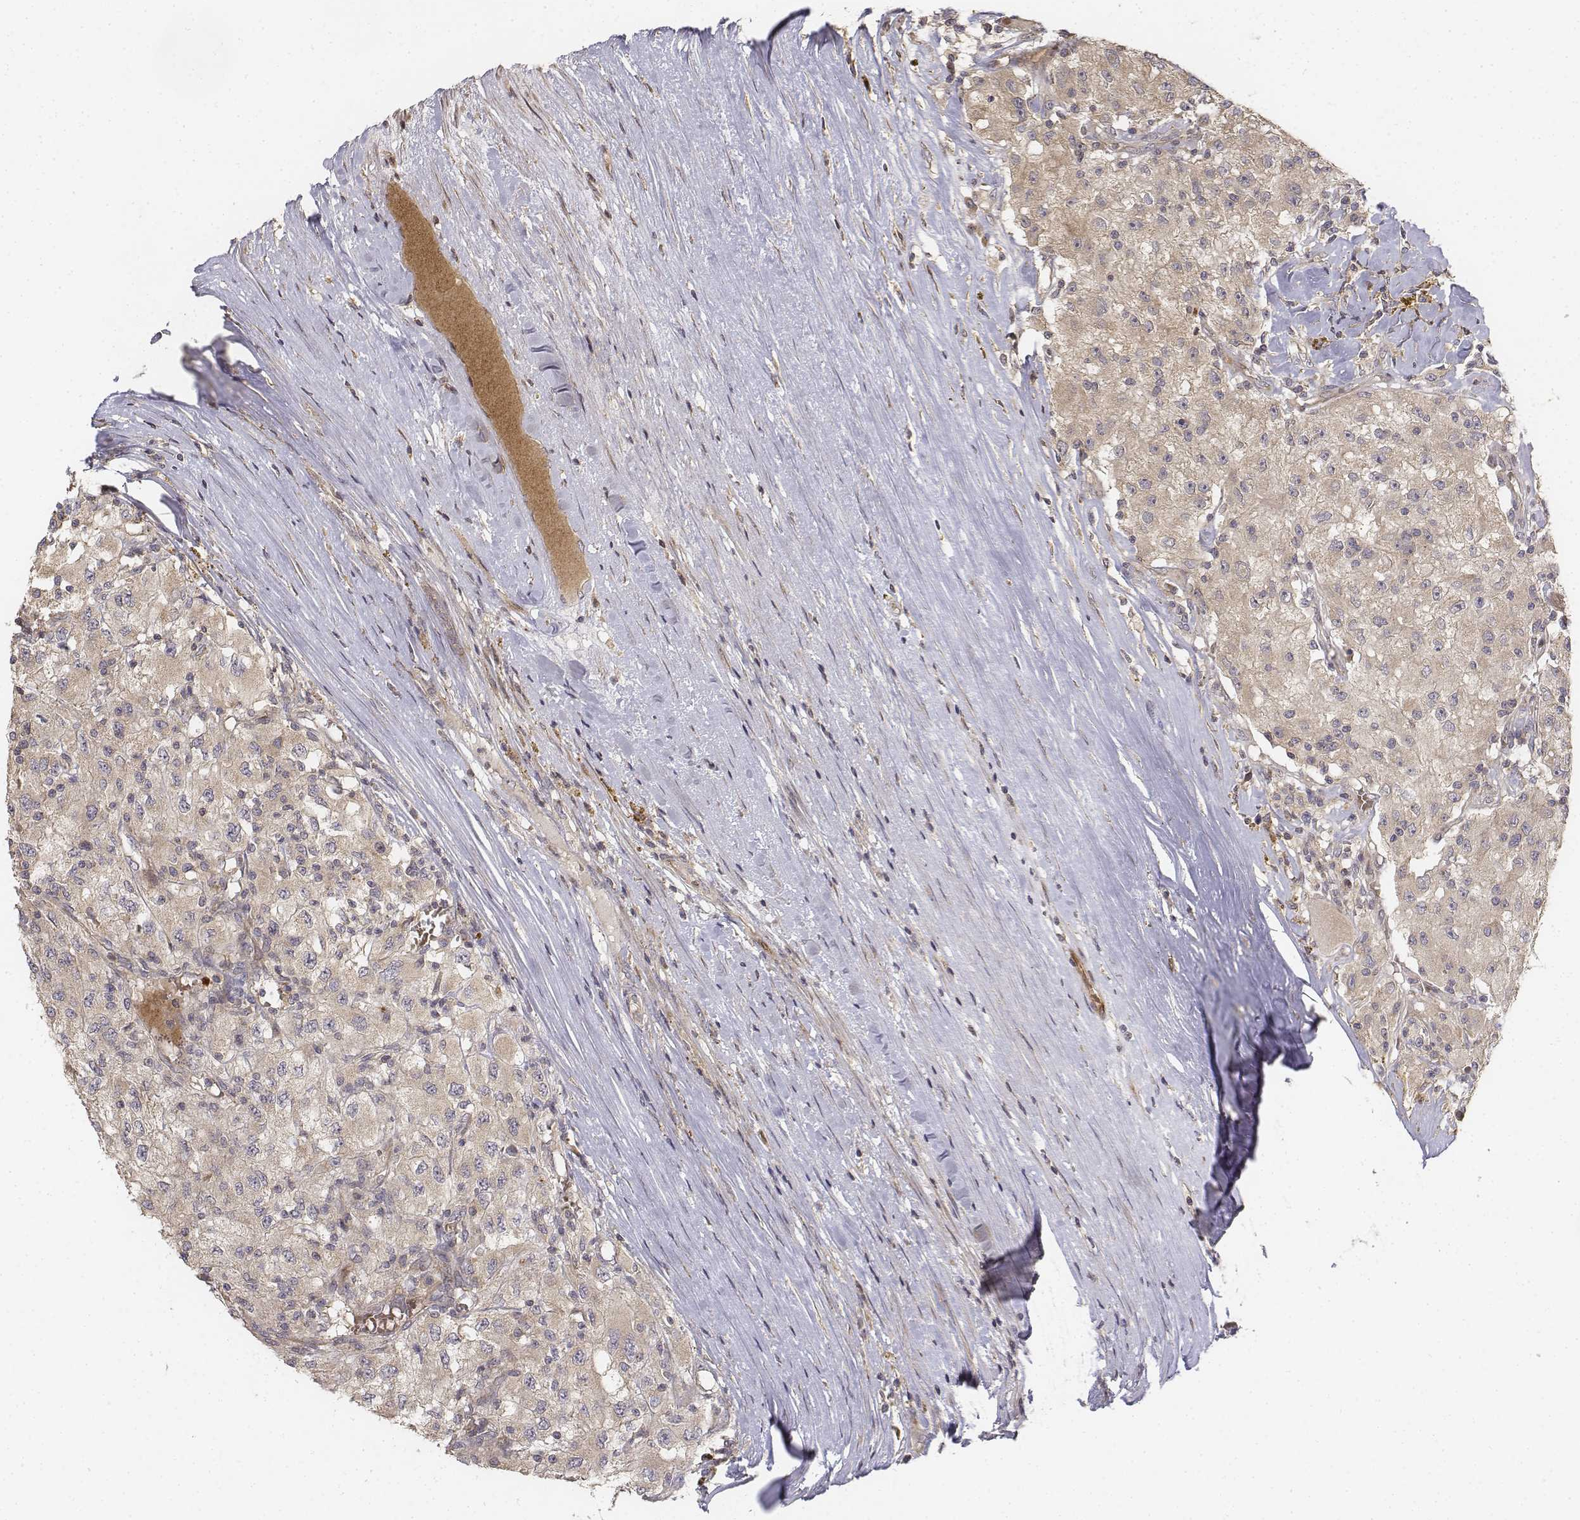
{"staining": {"intensity": "weak", "quantity": "25%-75%", "location": "cytoplasmic/membranous"}, "tissue": "renal cancer", "cell_type": "Tumor cells", "image_type": "cancer", "snomed": [{"axis": "morphology", "description": "Adenocarcinoma, NOS"}, {"axis": "topography", "description": "Kidney"}], "caption": "This is an image of IHC staining of renal cancer, which shows weak staining in the cytoplasmic/membranous of tumor cells.", "gene": "FBXO21", "patient": {"sex": "female", "age": 67}}